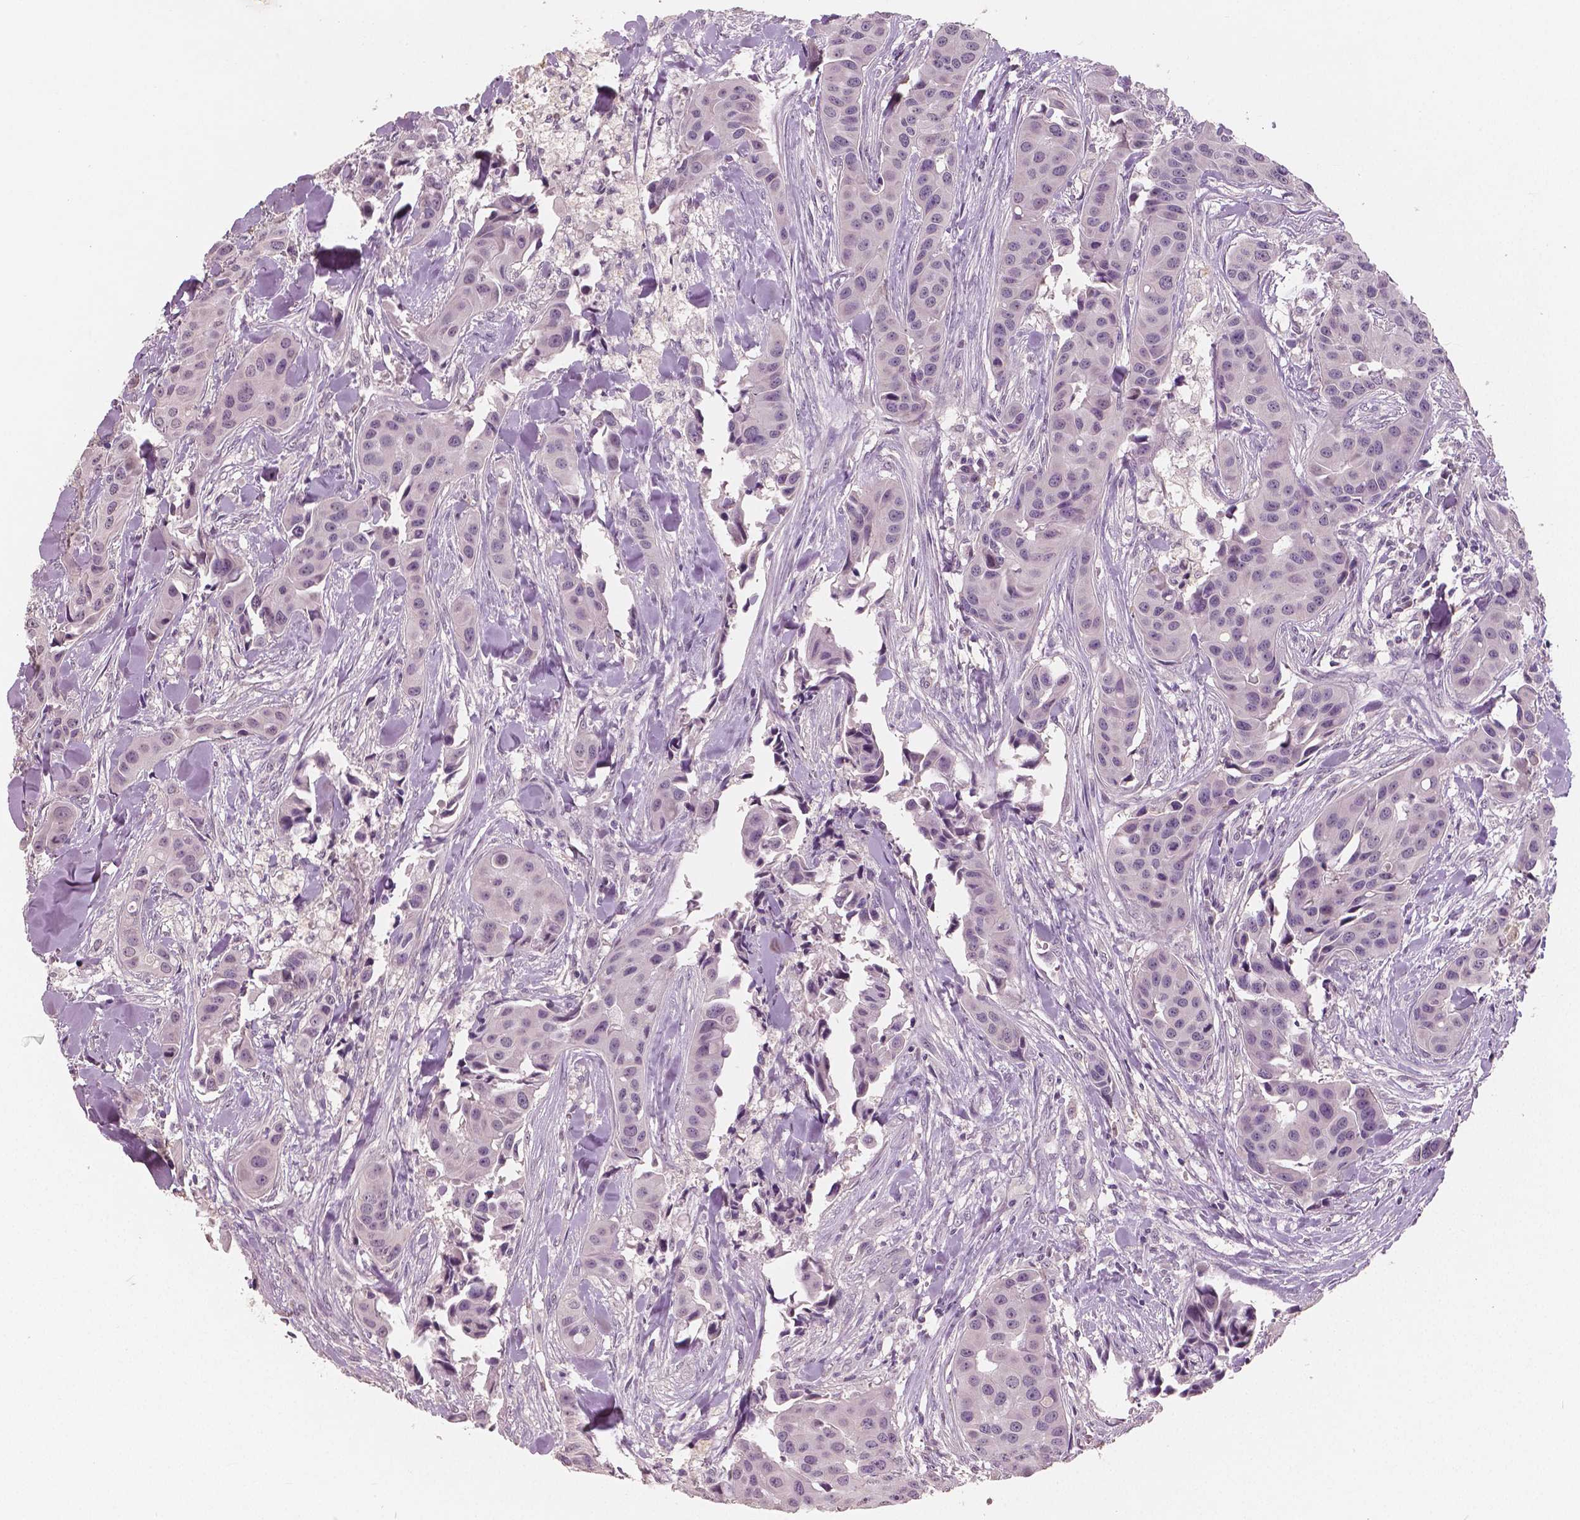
{"staining": {"intensity": "negative", "quantity": "none", "location": "none"}, "tissue": "head and neck cancer", "cell_type": "Tumor cells", "image_type": "cancer", "snomed": [{"axis": "morphology", "description": "Adenocarcinoma, NOS"}, {"axis": "topography", "description": "Head-Neck"}], "caption": "Photomicrograph shows no significant protein staining in tumor cells of head and neck cancer (adenocarcinoma). The staining was performed using DAB to visualize the protein expression in brown, while the nuclei were stained in blue with hematoxylin (Magnification: 20x).", "gene": "RNASE7", "patient": {"sex": "male", "age": 76}}